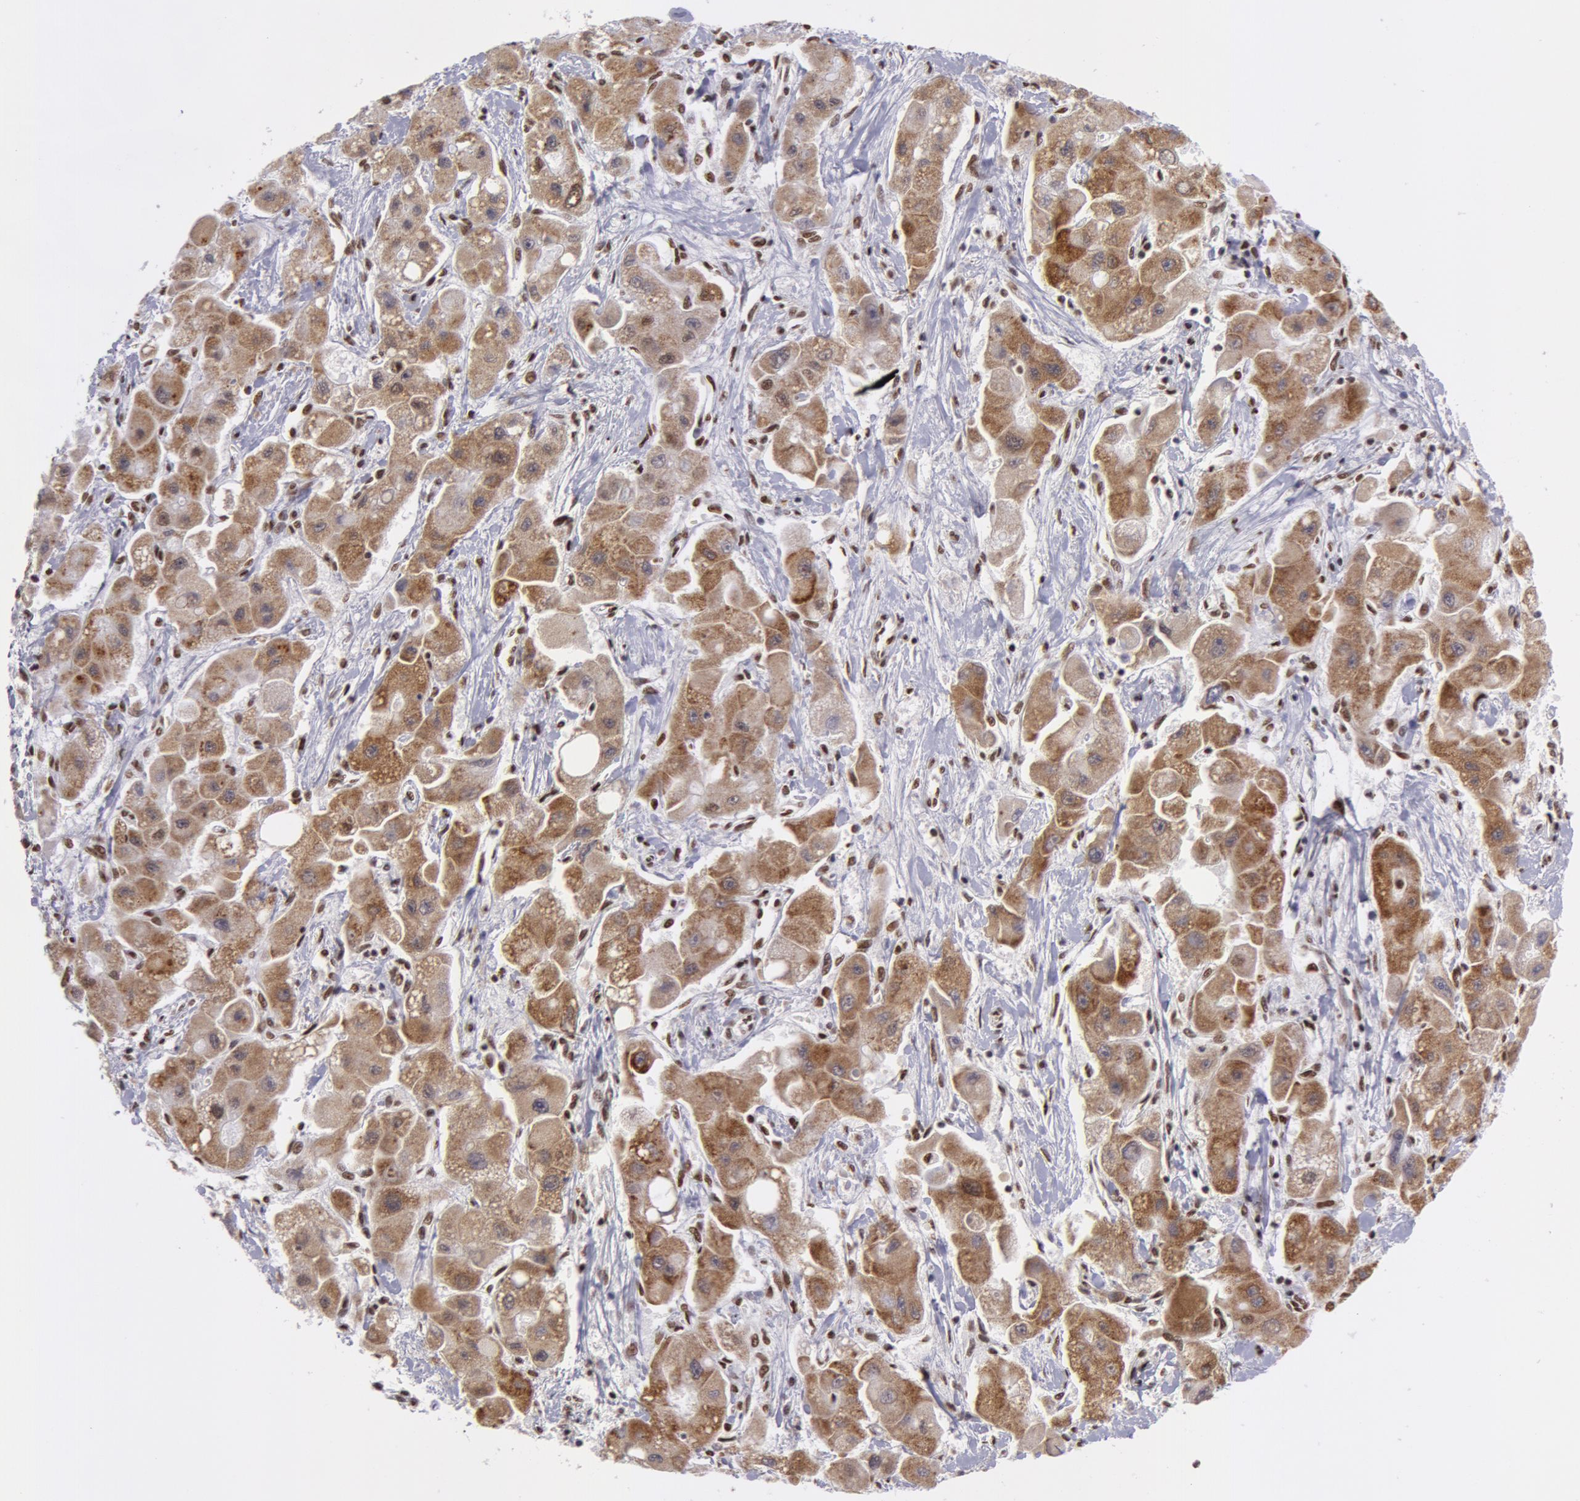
{"staining": {"intensity": "strong", "quantity": ">75%", "location": "cytoplasmic/membranous,nuclear"}, "tissue": "liver cancer", "cell_type": "Tumor cells", "image_type": "cancer", "snomed": [{"axis": "morphology", "description": "Carcinoma, Hepatocellular, NOS"}, {"axis": "topography", "description": "Liver"}], "caption": "Immunohistochemical staining of human hepatocellular carcinoma (liver) demonstrates high levels of strong cytoplasmic/membranous and nuclear protein staining in about >75% of tumor cells.", "gene": "VRTN", "patient": {"sex": "male", "age": 24}}